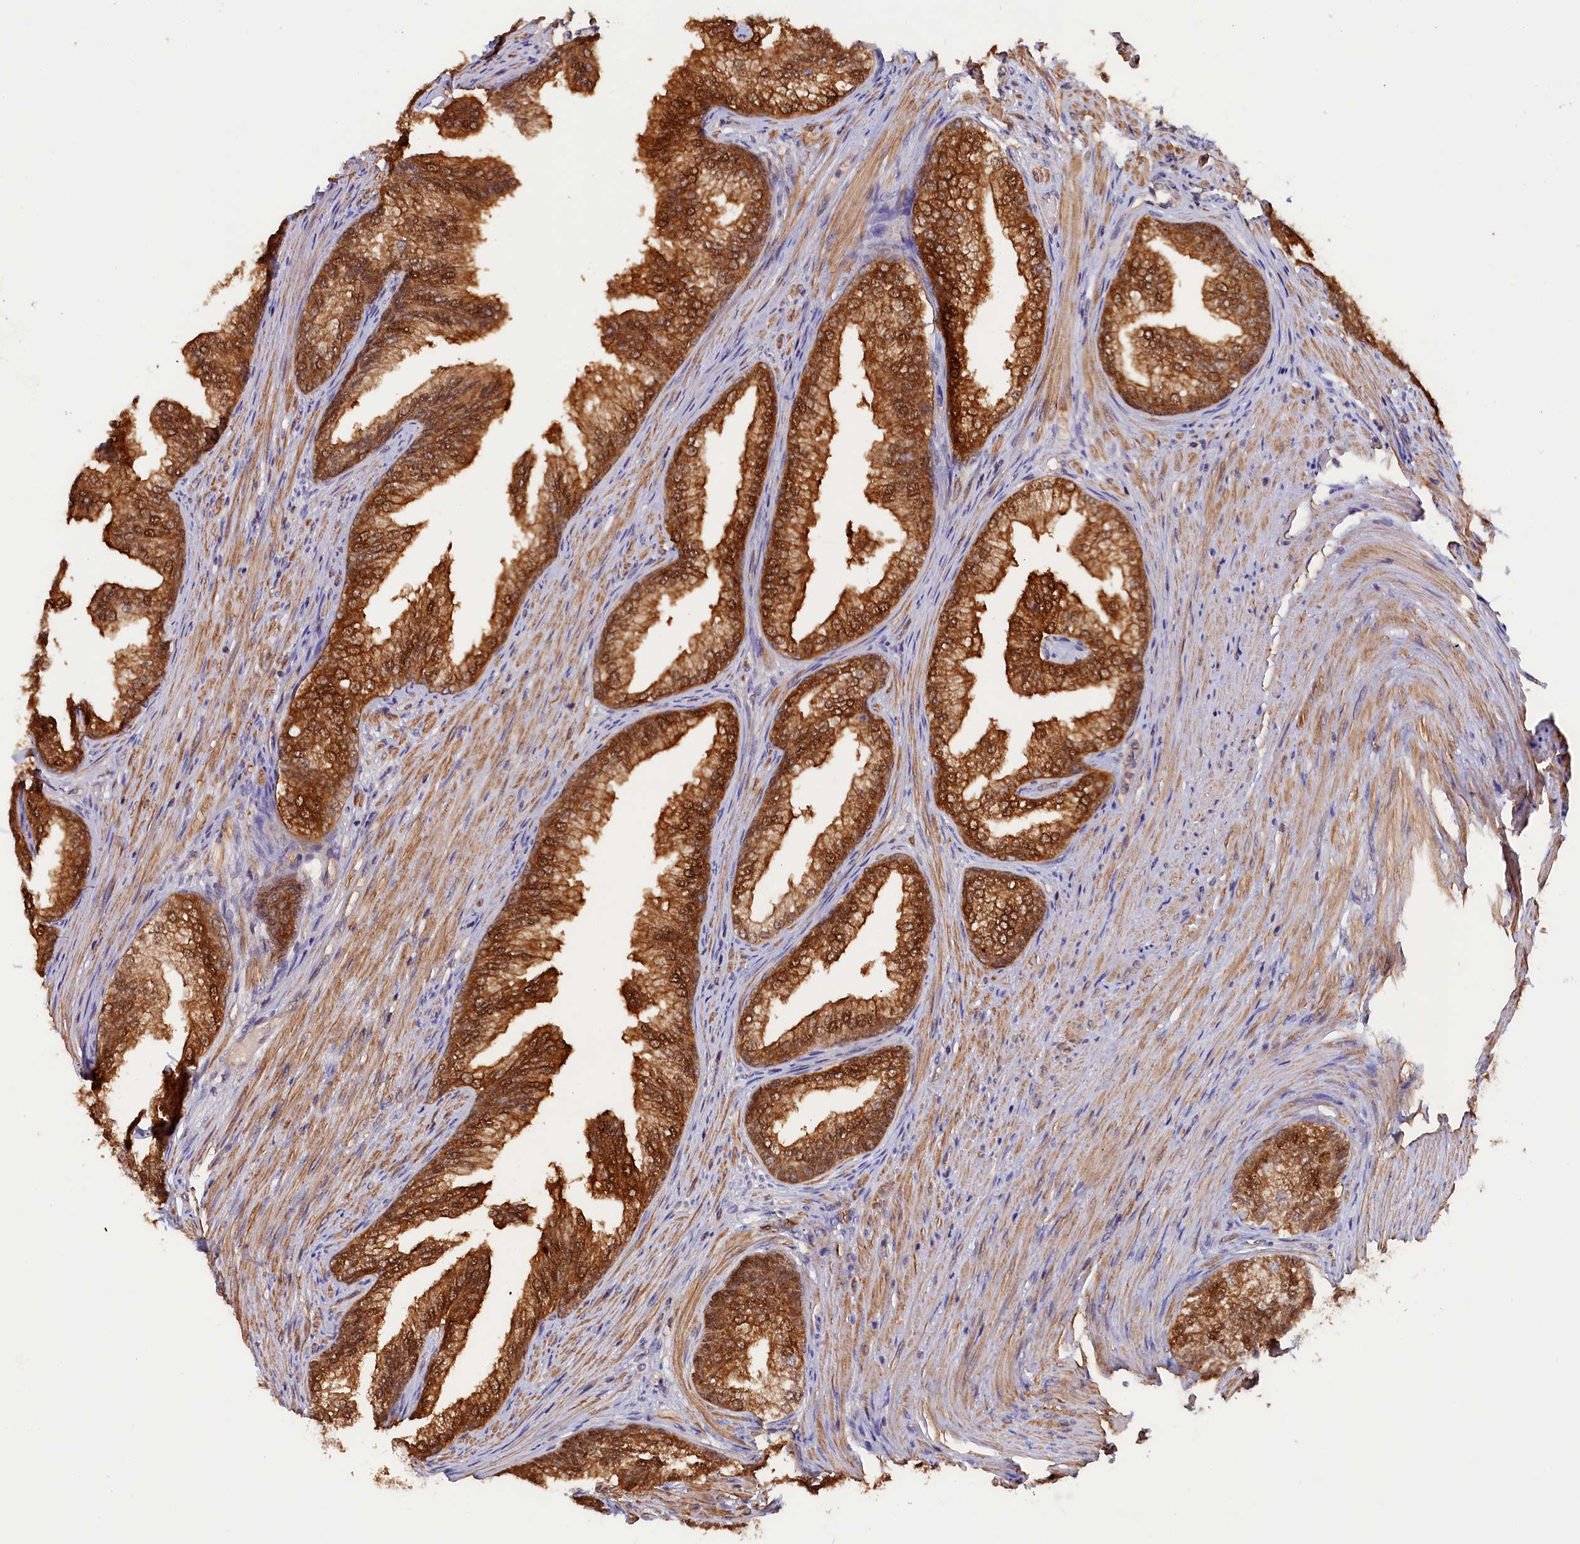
{"staining": {"intensity": "strong", "quantity": ">75%", "location": "cytoplasmic/membranous,nuclear"}, "tissue": "prostate", "cell_type": "Glandular cells", "image_type": "normal", "snomed": [{"axis": "morphology", "description": "Normal tissue, NOS"}, {"axis": "topography", "description": "Prostate"}], "caption": "Strong cytoplasmic/membranous,nuclear positivity is seen in approximately >75% of glandular cells in normal prostate.", "gene": "JPT2", "patient": {"sex": "male", "age": 76}}